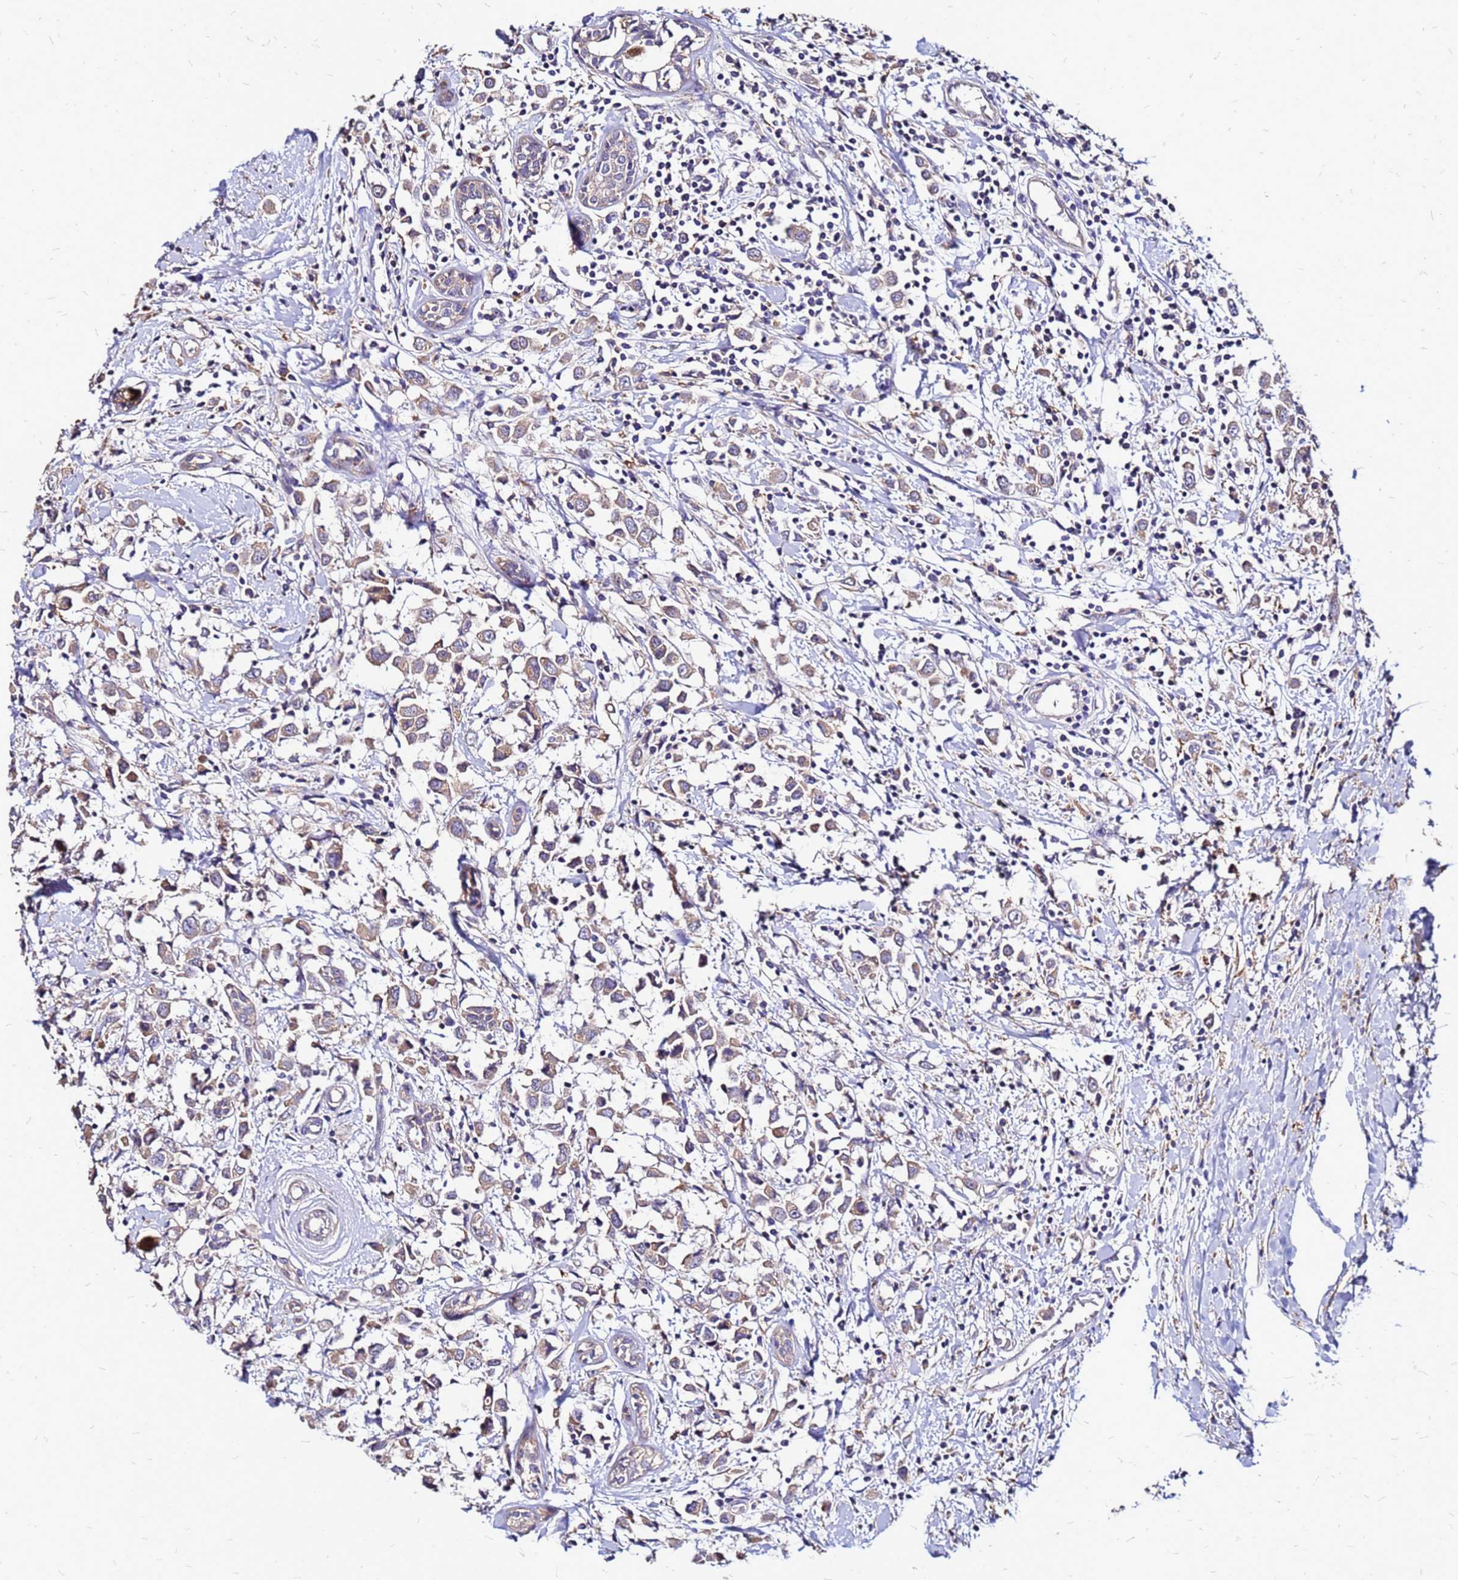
{"staining": {"intensity": "weak", "quantity": ">75%", "location": "cytoplasmic/membranous"}, "tissue": "breast cancer", "cell_type": "Tumor cells", "image_type": "cancer", "snomed": [{"axis": "morphology", "description": "Duct carcinoma"}, {"axis": "topography", "description": "Breast"}], "caption": "Breast cancer was stained to show a protein in brown. There is low levels of weak cytoplasmic/membranous expression in approximately >75% of tumor cells.", "gene": "ARHGEF5", "patient": {"sex": "female", "age": 61}}